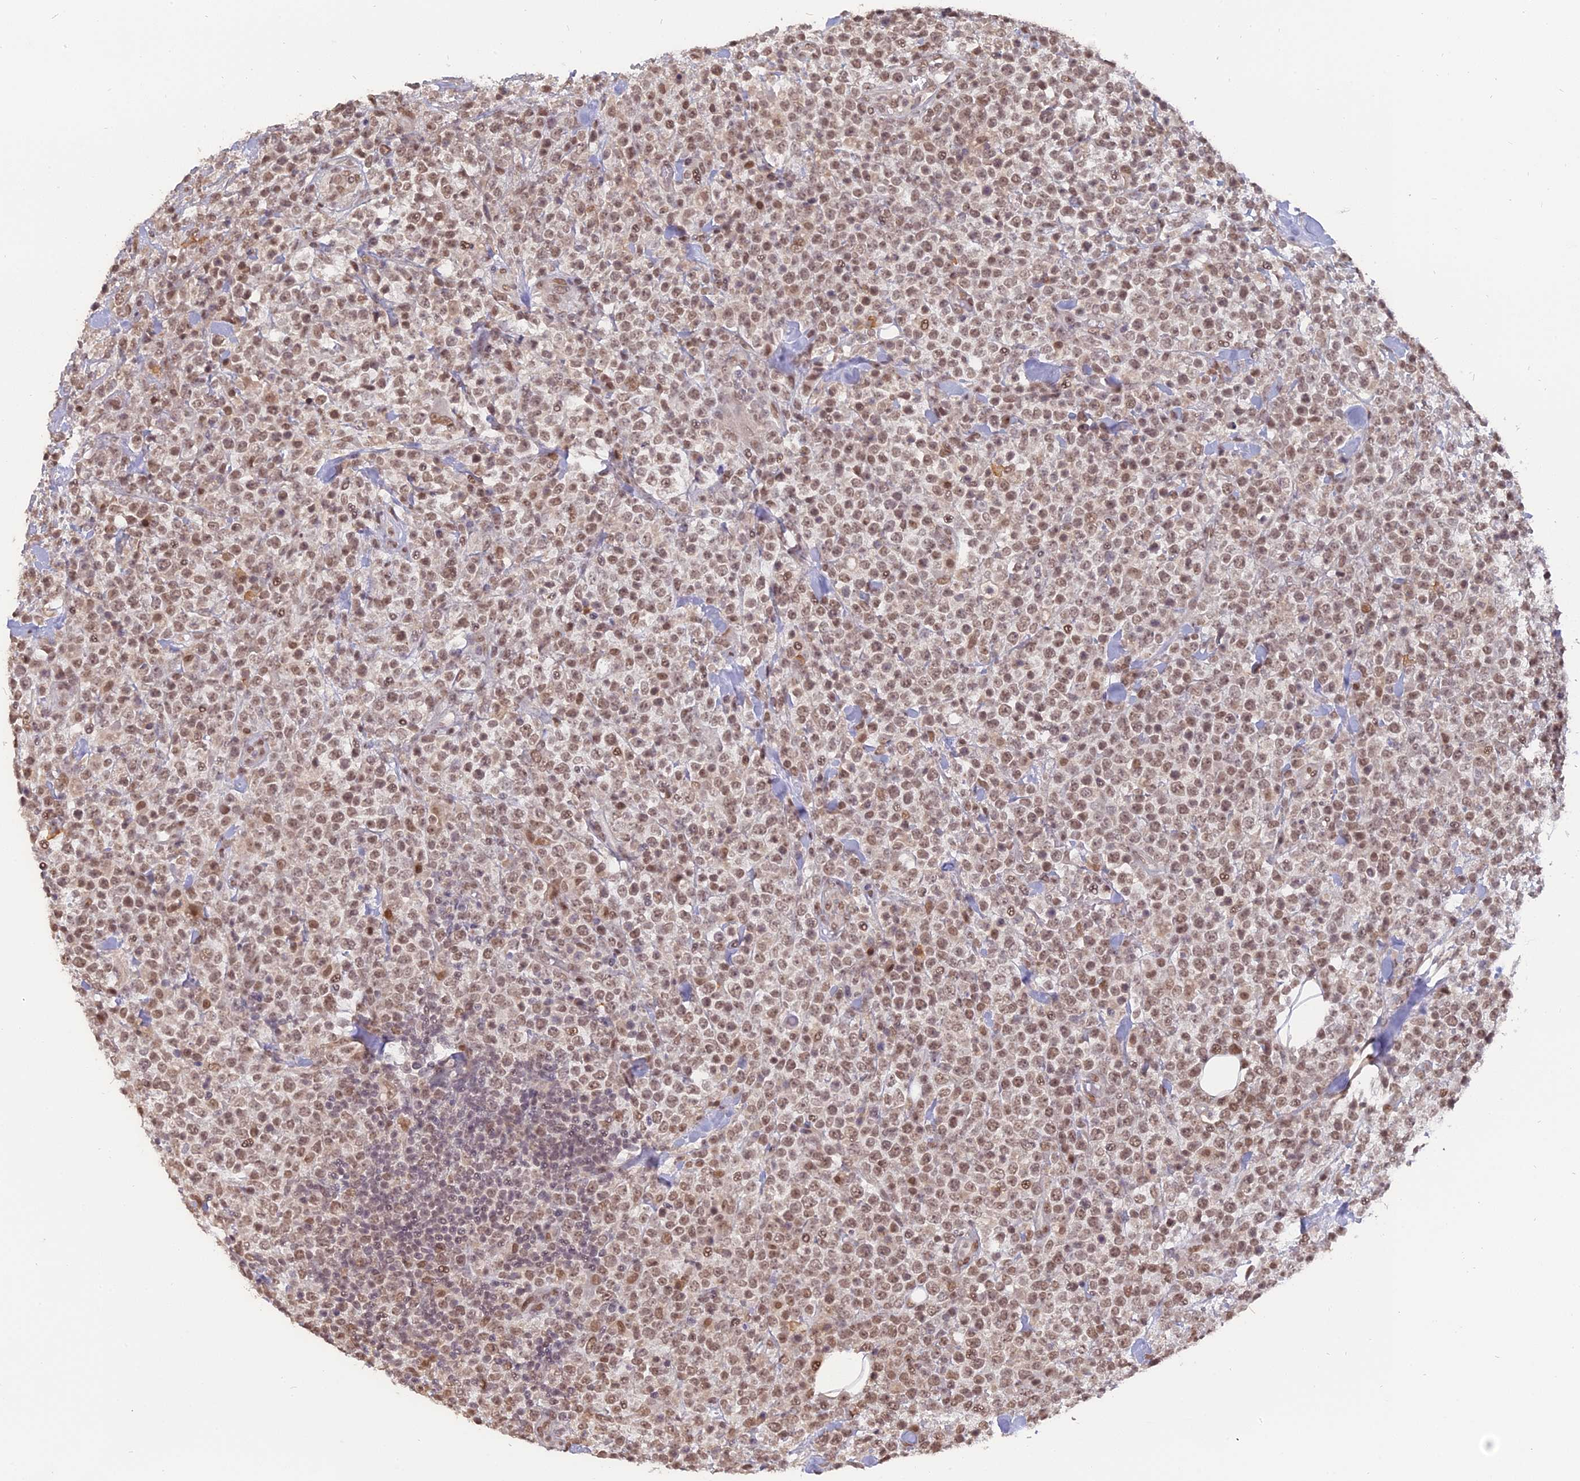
{"staining": {"intensity": "moderate", "quantity": ">75%", "location": "nuclear"}, "tissue": "lymphoma", "cell_type": "Tumor cells", "image_type": "cancer", "snomed": [{"axis": "morphology", "description": "Malignant lymphoma, non-Hodgkin's type, High grade"}, {"axis": "topography", "description": "Colon"}], "caption": "Immunohistochemical staining of human lymphoma reveals medium levels of moderate nuclear positivity in approximately >75% of tumor cells. (Stains: DAB in brown, nuclei in blue, Microscopy: brightfield microscopy at high magnification).", "gene": "NR1H3", "patient": {"sex": "female", "age": 53}}